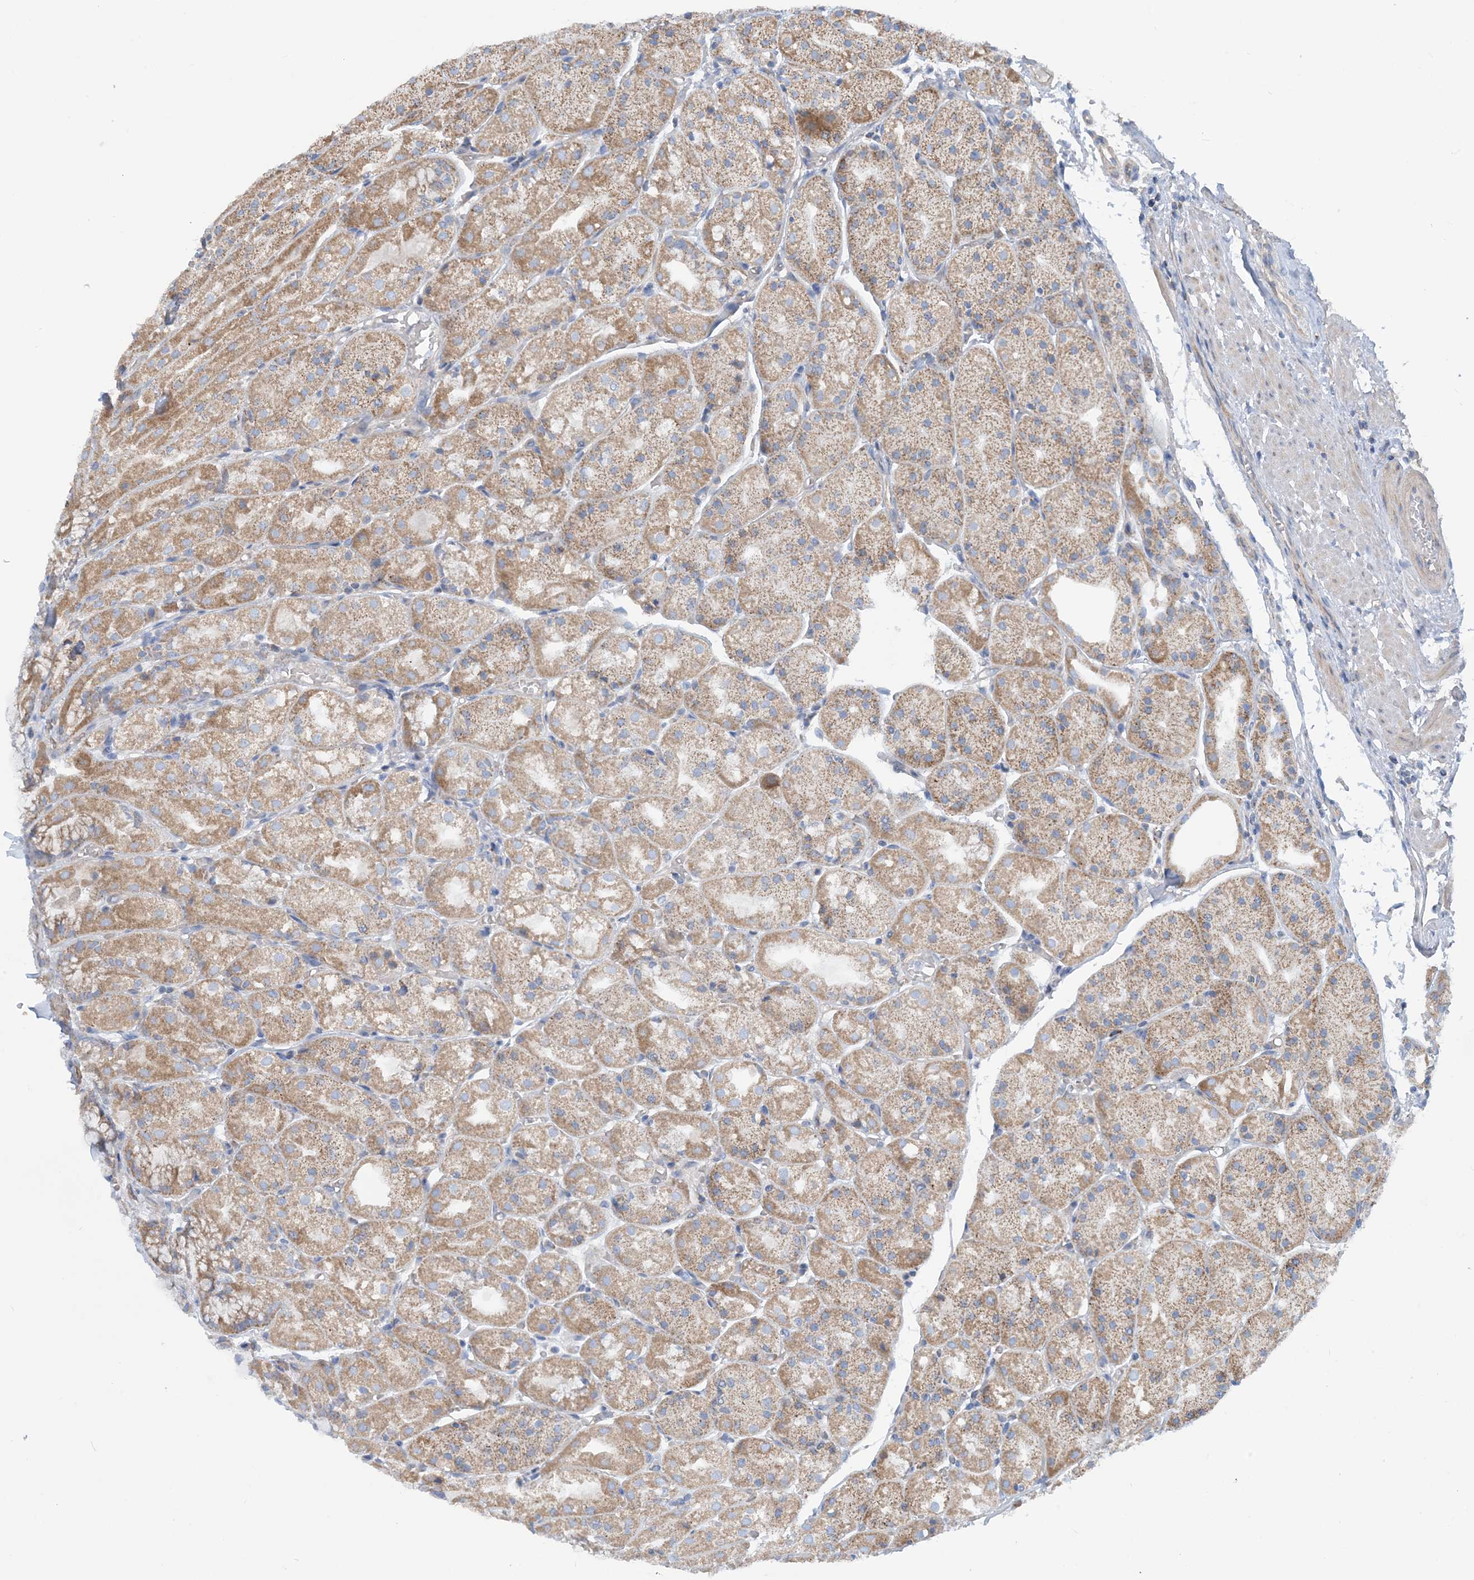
{"staining": {"intensity": "moderate", "quantity": ">75%", "location": "cytoplasmic/membranous"}, "tissue": "stomach", "cell_type": "Glandular cells", "image_type": "normal", "snomed": [{"axis": "morphology", "description": "Normal tissue, NOS"}, {"axis": "topography", "description": "Stomach, upper"}], "caption": "Brown immunohistochemical staining in normal human stomach exhibits moderate cytoplasmic/membranous expression in approximately >75% of glandular cells. The protein is shown in brown color, while the nuclei are stained blue.", "gene": "PHOSPHO2", "patient": {"sex": "male", "age": 72}}